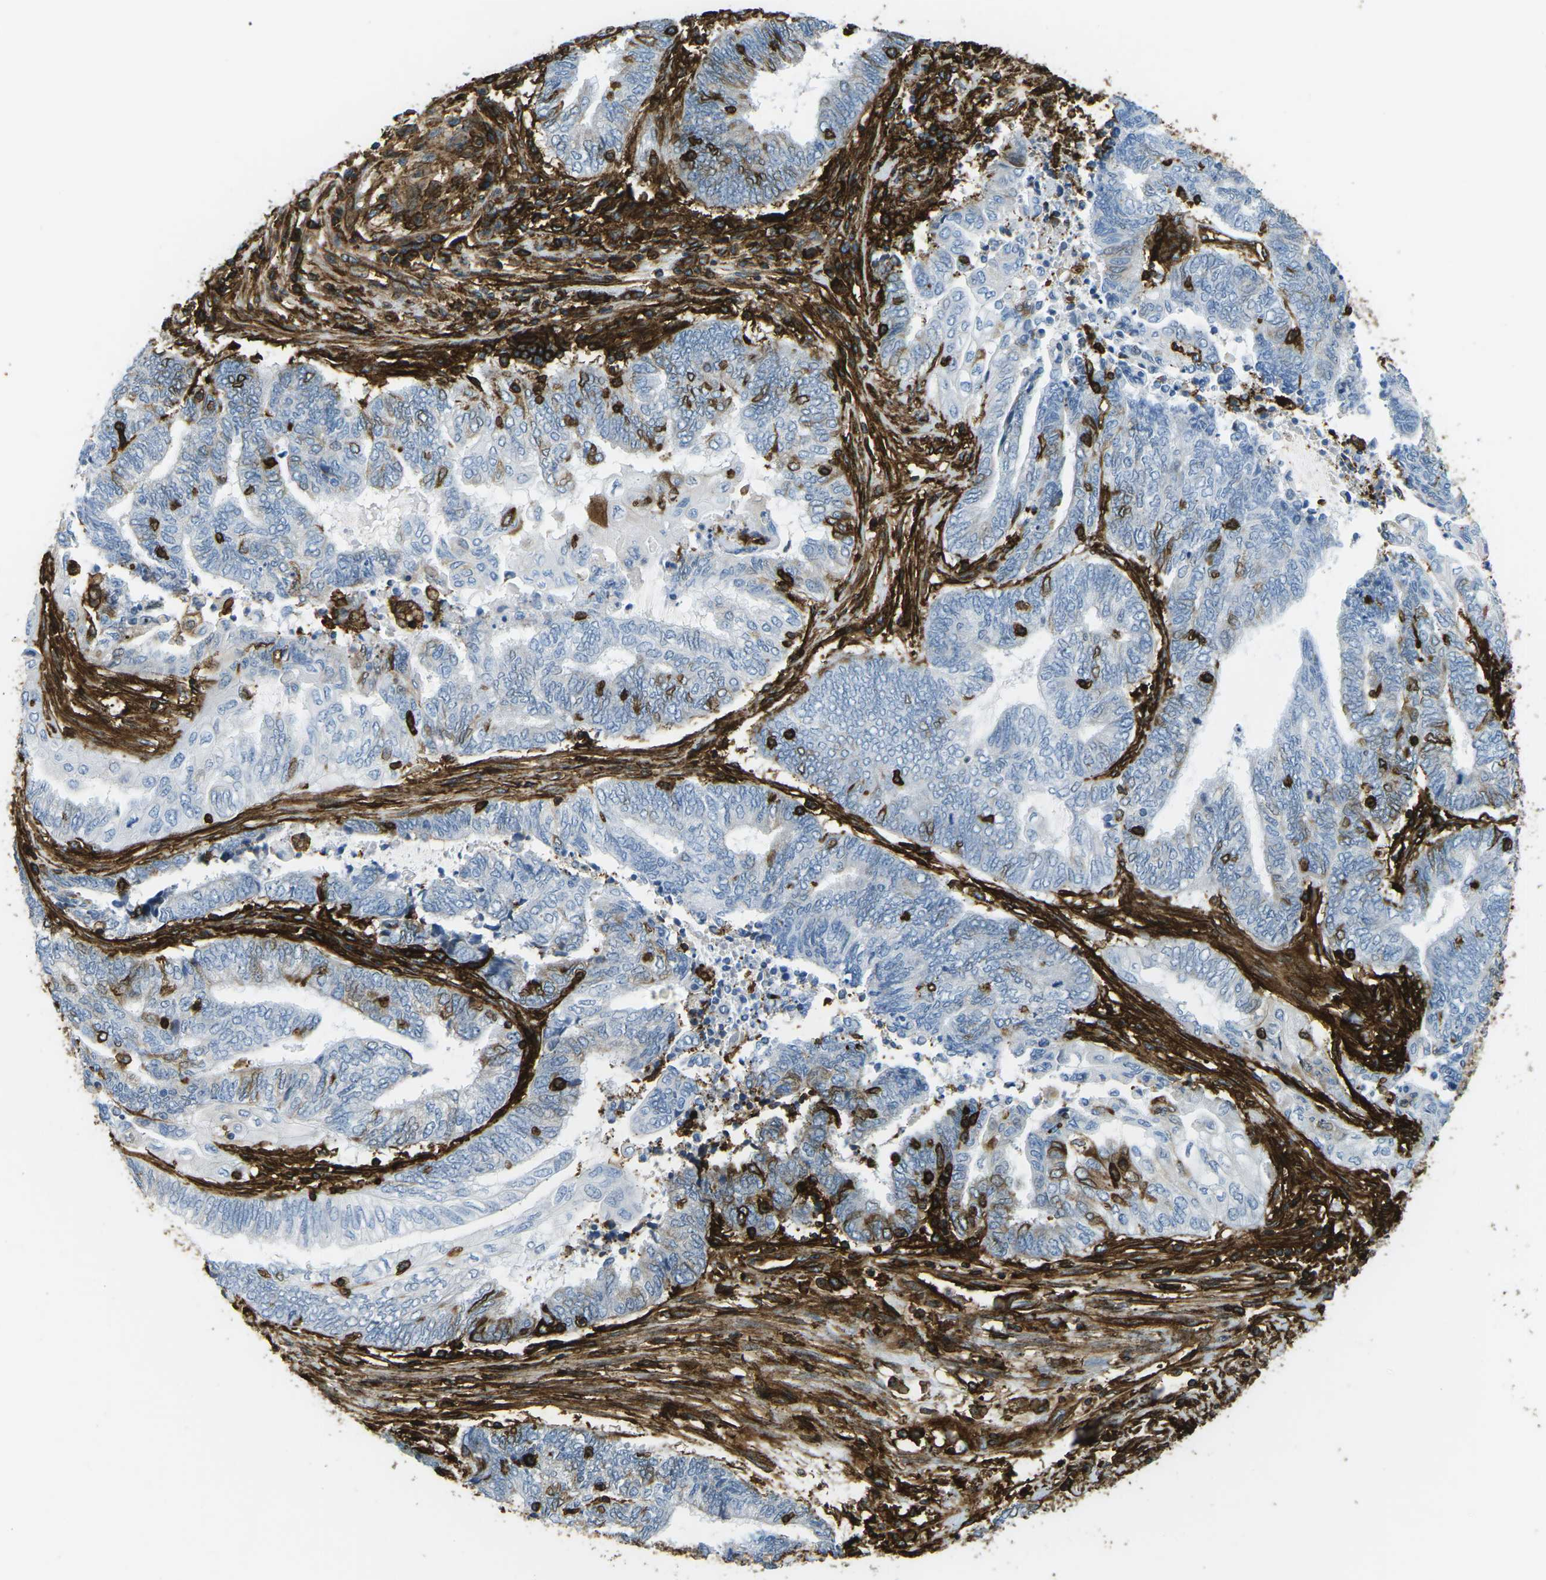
{"staining": {"intensity": "negative", "quantity": "none", "location": "none"}, "tissue": "endometrial cancer", "cell_type": "Tumor cells", "image_type": "cancer", "snomed": [{"axis": "morphology", "description": "Adenocarcinoma, NOS"}, {"axis": "topography", "description": "Uterus"}, {"axis": "topography", "description": "Endometrium"}], "caption": "High power microscopy image of an immunohistochemistry photomicrograph of adenocarcinoma (endometrial), revealing no significant expression in tumor cells.", "gene": "HLA-B", "patient": {"sex": "female", "age": 70}}